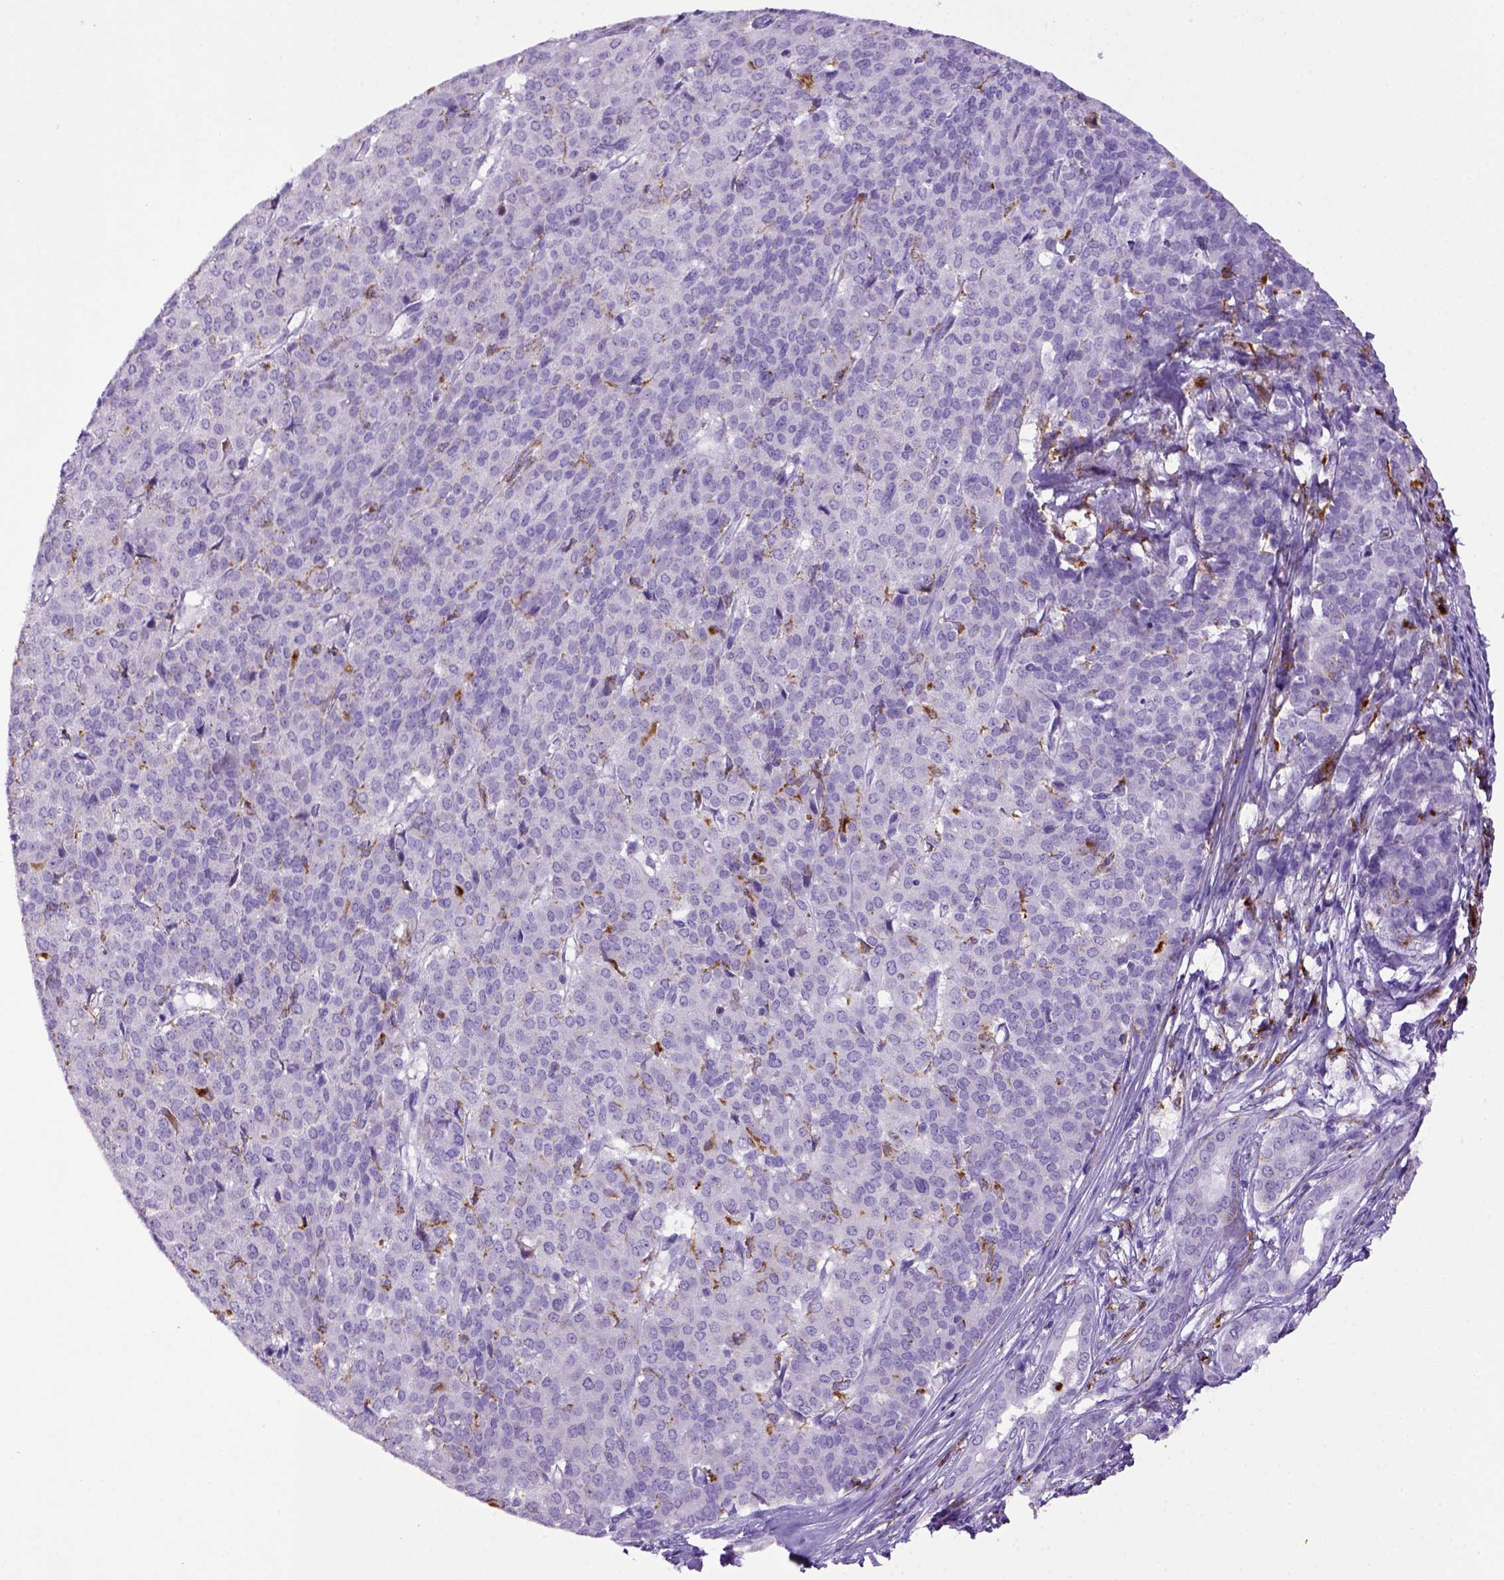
{"staining": {"intensity": "negative", "quantity": "none", "location": "none"}, "tissue": "liver cancer", "cell_type": "Tumor cells", "image_type": "cancer", "snomed": [{"axis": "morphology", "description": "Cholangiocarcinoma"}, {"axis": "topography", "description": "Liver"}], "caption": "An immunohistochemistry image of liver cholangiocarcinoma is shown. There is no staining in tumor cells of liver cholangiocarcinoma. (DAB IHC with hematoxylin counter stain).", "gene": "CD68", "patient": {"sex": "female", "age": 47}}